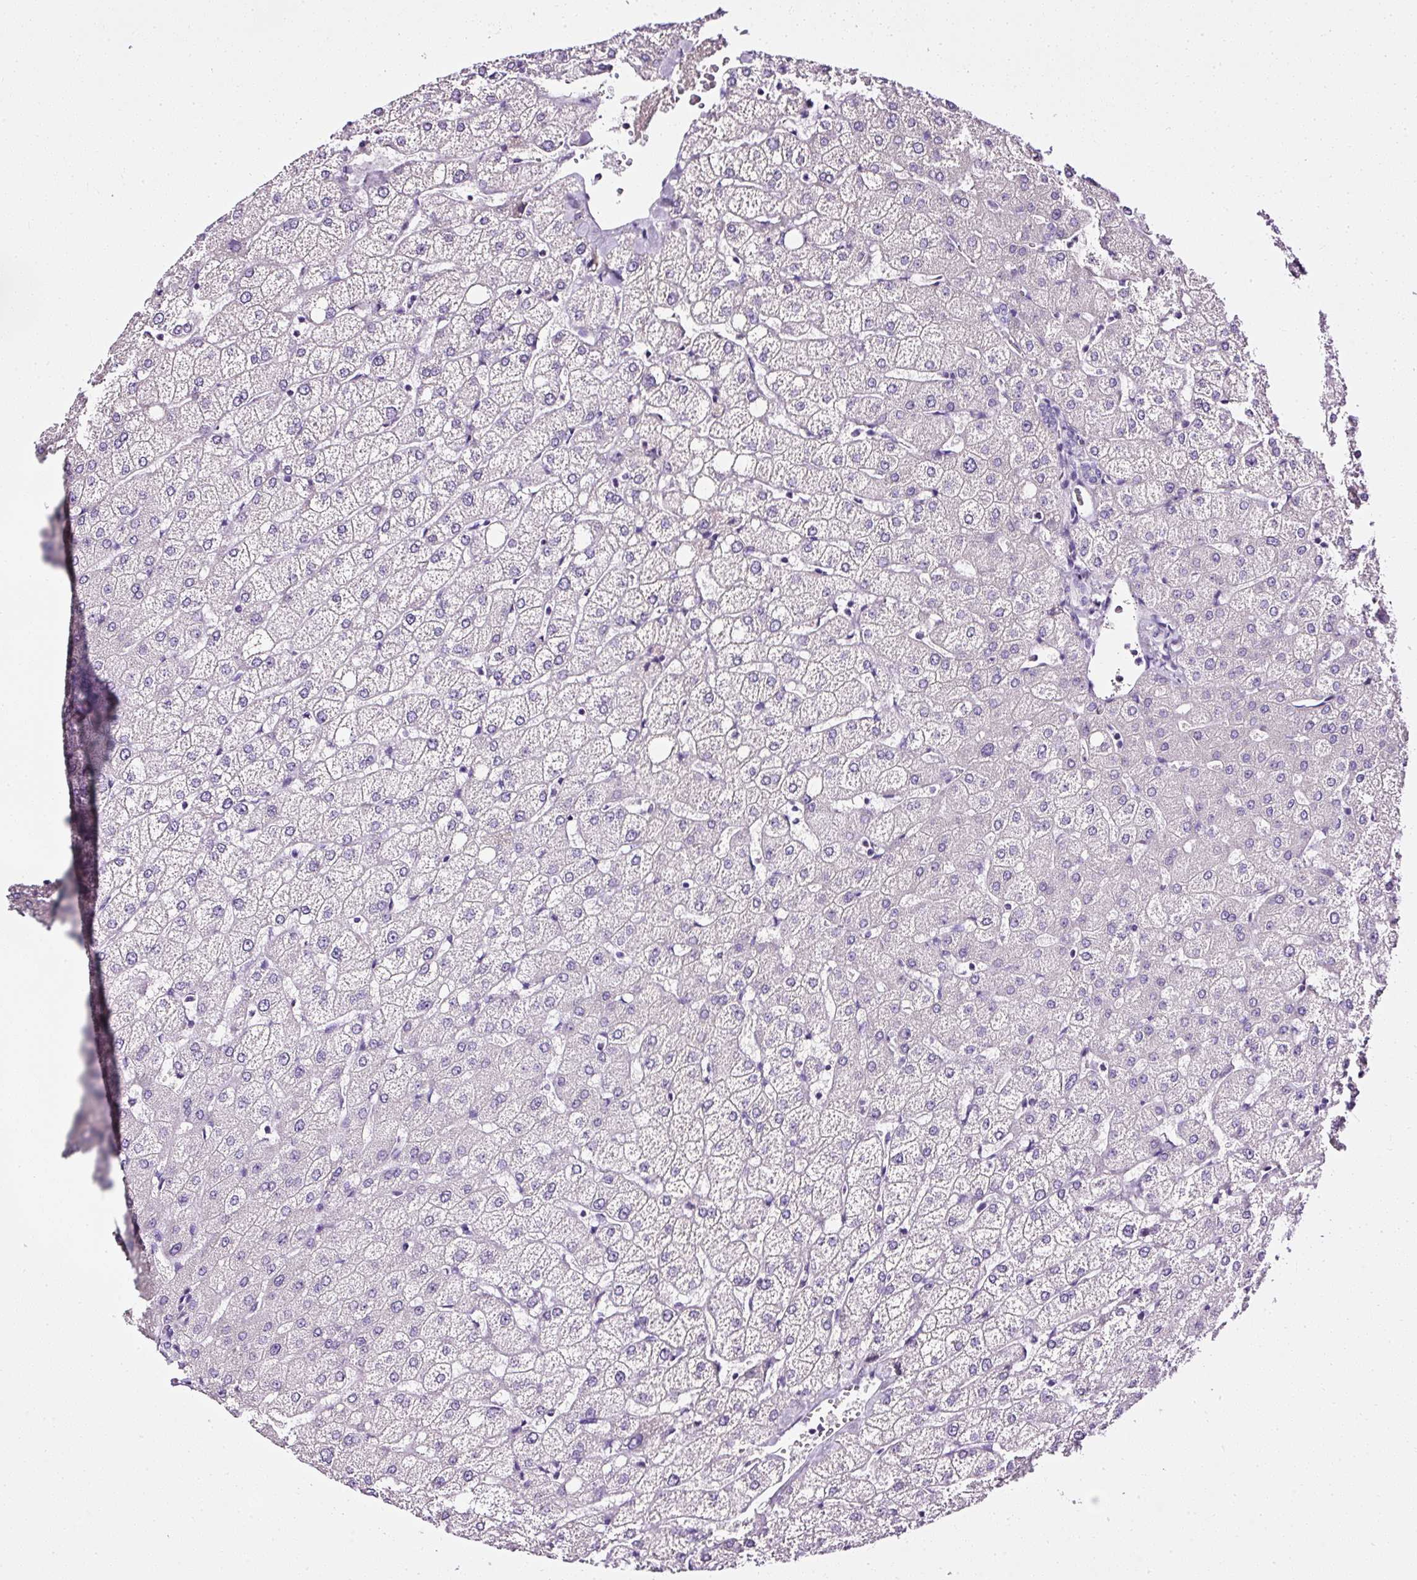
{"staining": {"intensity": "negative", "quantity": "none", "location": "none"}, "tissue": "liver", "cell_type": "Cholangiocytes", "image_type": "normal", "snomed": [{"axis": "morphology", "description": "Normal tissue, NOS"}, {"axis": "topography", "description": "Liver"}], "caption": "IHC histopathology image of unremarkable liver: human liver stained with DAB (3,3'-diaminobenzidine) shows no significant protein positivity in cholangiocytes. (Brightfield microscopy of DAB immunohistochemistry at high magnification).", "gene": "ATP2A1", "patient": {"sex": "female", "age": 54}}